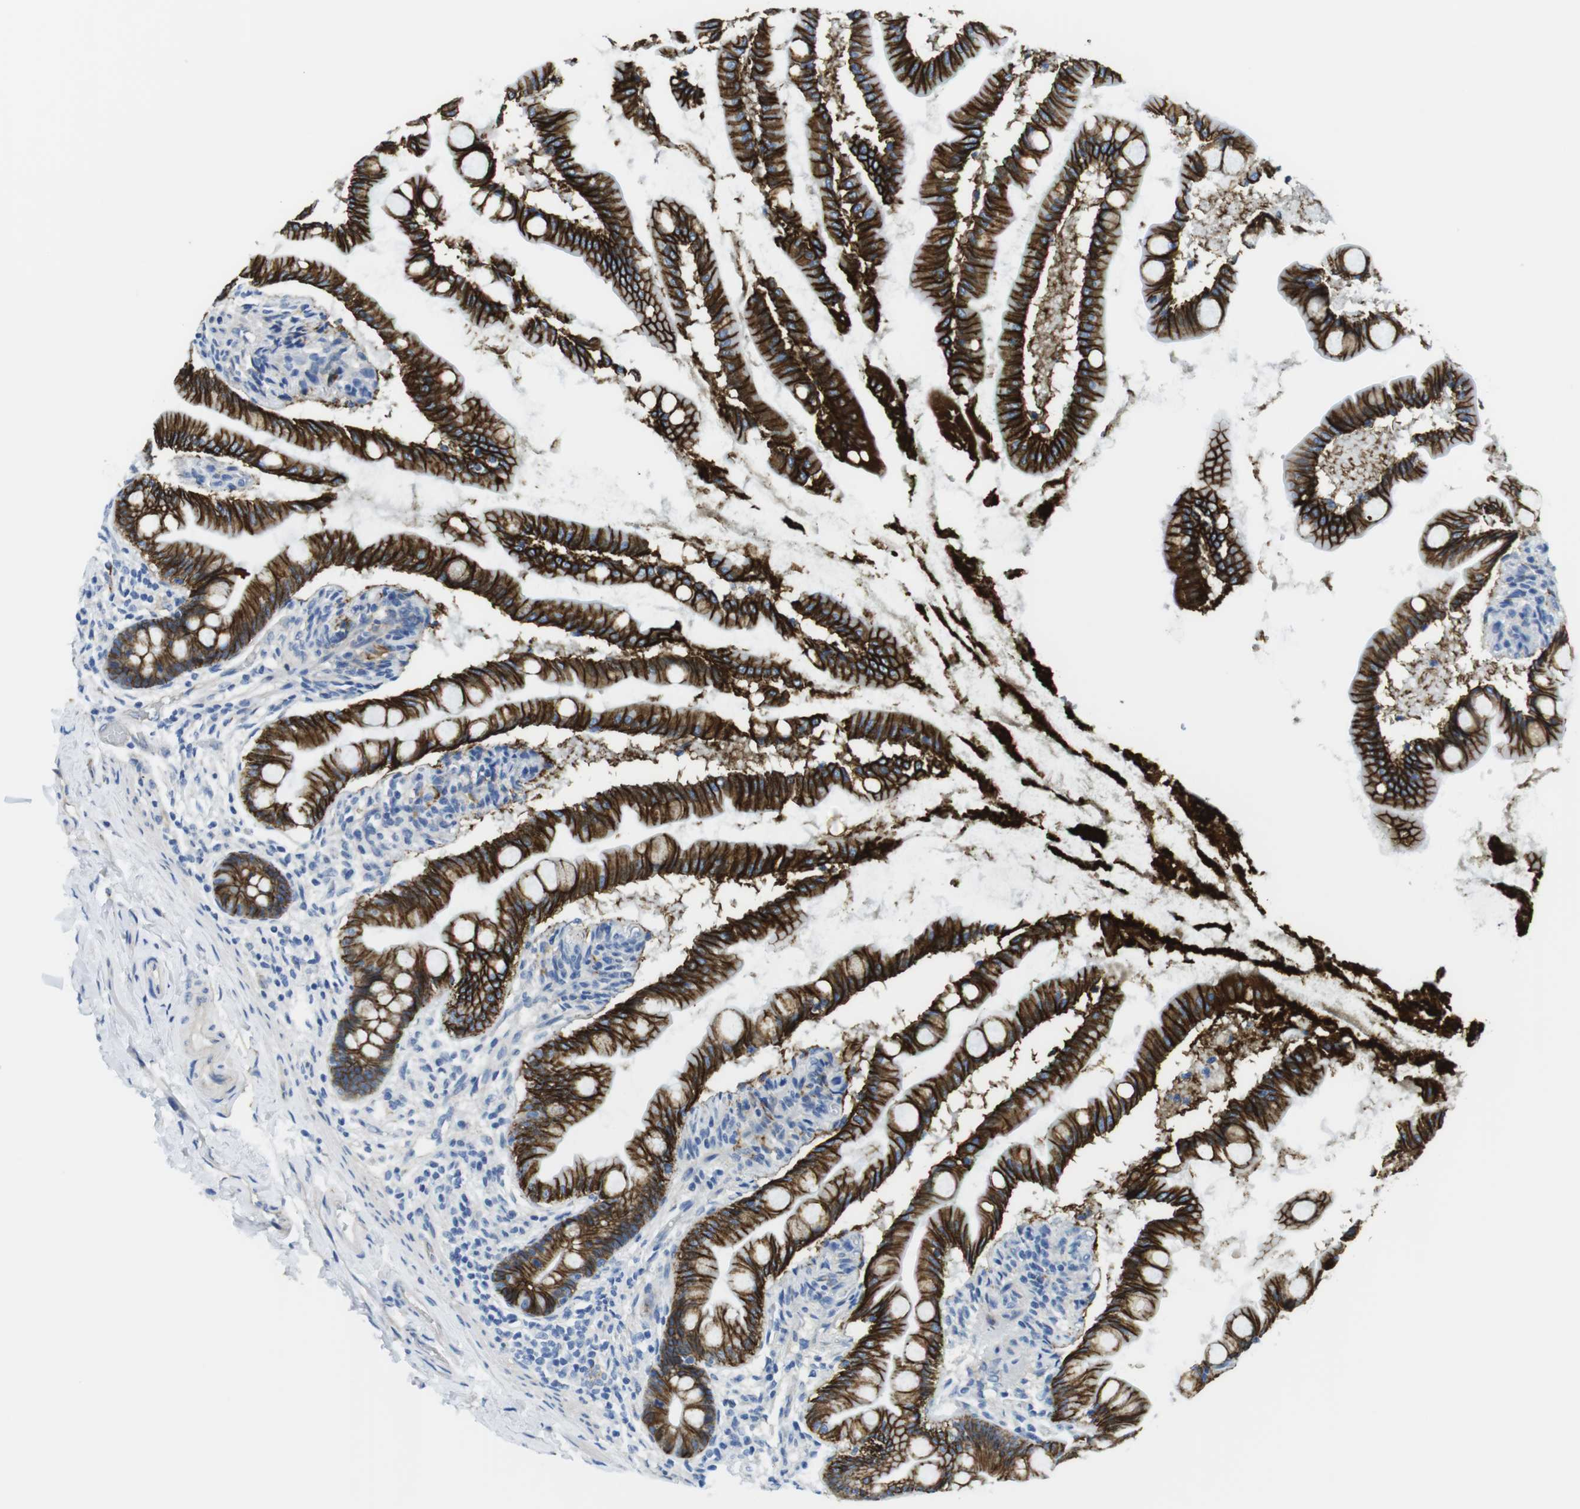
{"staining": {"intensity": "strong", "quantity": ">75%", "location": "cytoplasmic/membranous"}, "tissue": "small intestine", "cell_type": "Glandular cells", "image_type": "normal", "snomed": [{"axis": "morphology", "description": "Normal tissue, NOS"}, {"axis": "topography", "description": "Small intestine"}], "caption": "The photomicrograph shows staining of benign small intestine, revealing strong cytoplasmic/membranous protein staining (brown color) within glandular cells. The protein of interest is stained brown, and the nuclei are stained in blue (DAB IHC with brightfield microscopy, high magnification).", "gene": "CDH8", "patient": {"sex": "female", "age": 56}}